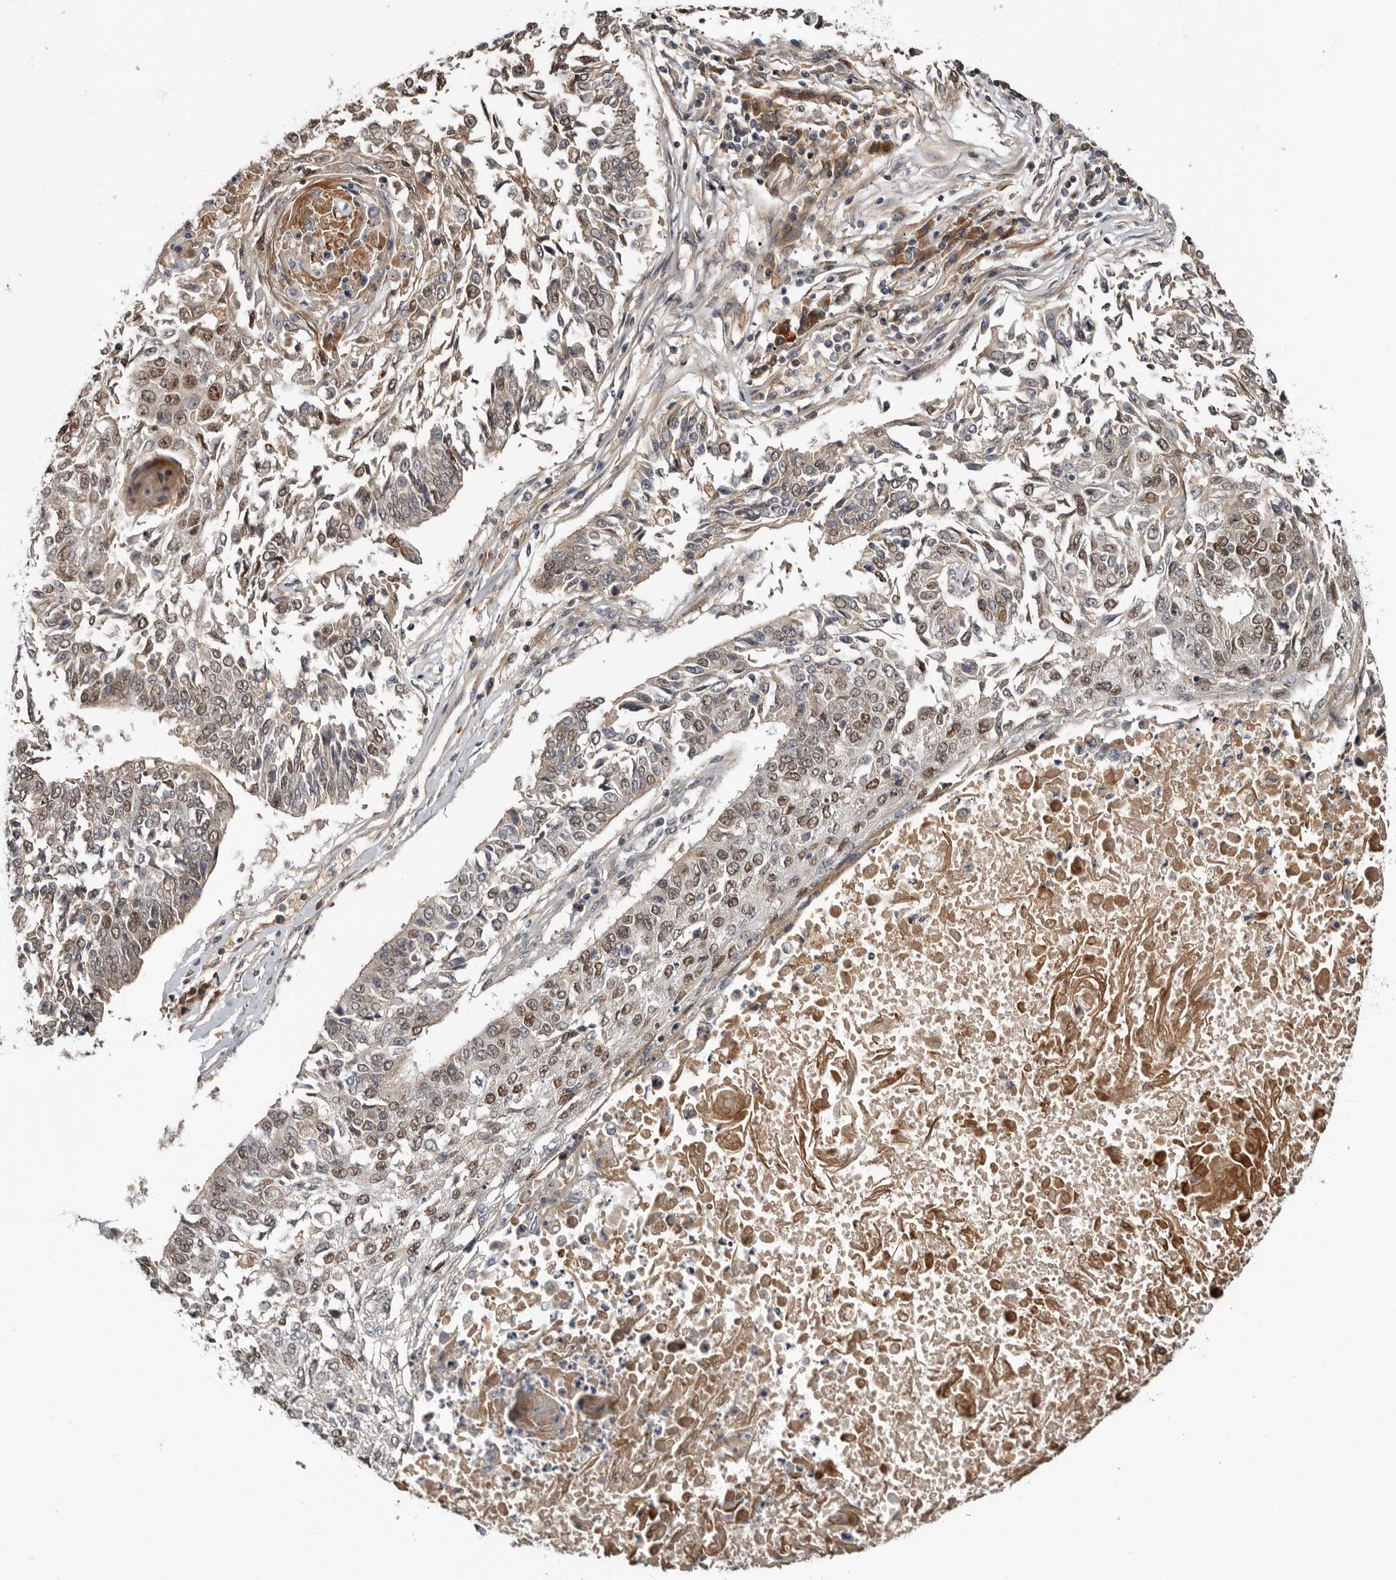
{"staining": {"intensity": "moderate", "quantity": ">75%", "location": "nuclear"}, "tissue": "lung cancer", "cell_type": "Tumor cells", "image_type": "cancer", "snomed": [{"axis": "morphology", "description": "Normal tissue, NOS"}, {"axis": "morphology", "description": "Squamous cell carcinoma, NOS"}, {"axis": "topography", "description": "Cartilage tissue"}, {"axis": "topography", "description": "Bronchus"}, {"axis": "topography", "description": "Lung"}, {"axis": "topography", "description": "Peripheral nerve tissue"}], "caption": "Tumor cells demonstrate moderate nuclear positivity in about >75% of cells in lung squamous cell carcinoma.", "gene": "ZNF277", "patient": {"sex": "female", "age": 49}}